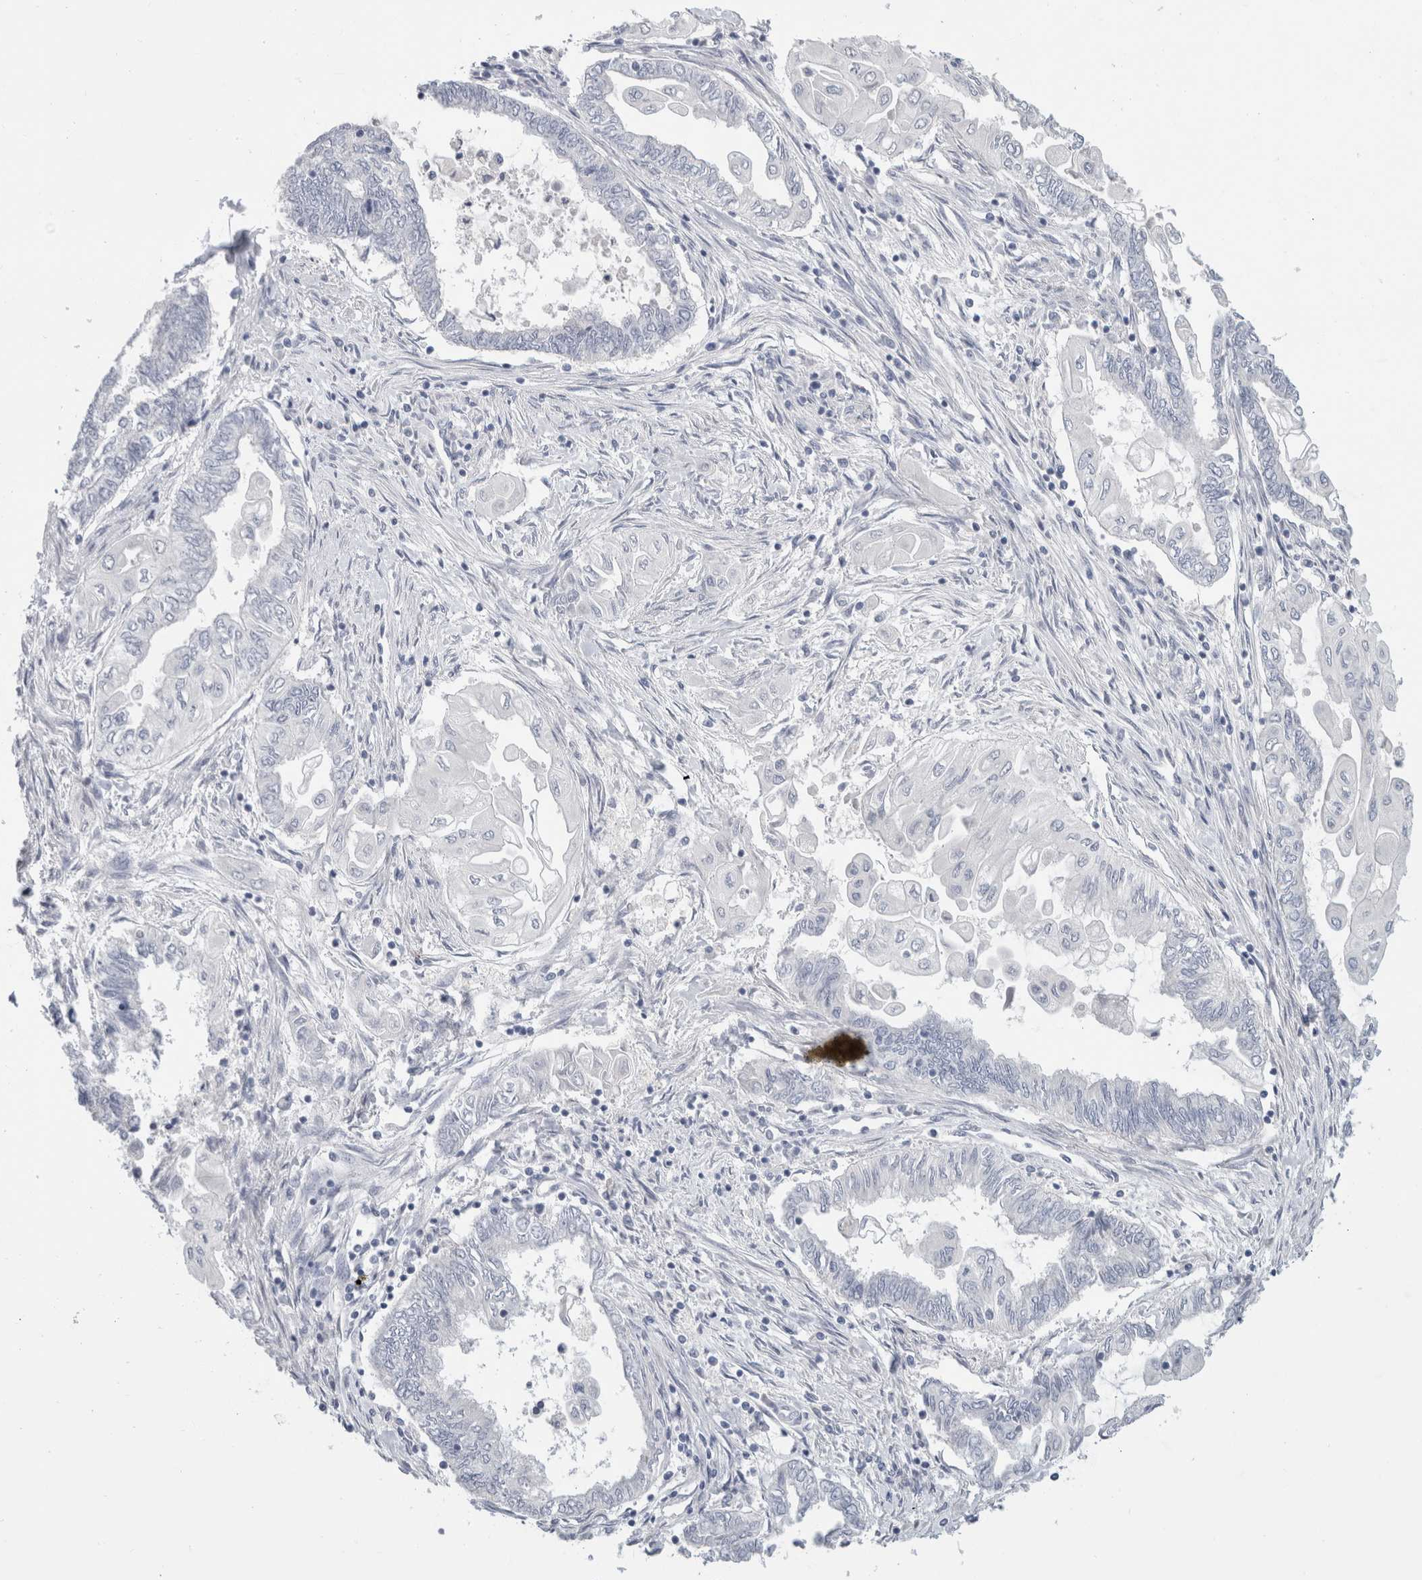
{"staining": {"intensity": "negative", "quantity": "none", "location": "none"}, "tissue": "endometrial cancer", "cell_type": "Tumor cells", "image_type": "cancer", "snomed": [{"axis": "morphology", "description": "Adenocarcinoma, NOS"}, {"axis": "topography", "description": "Uterus"}, {"axis": "topography", "description": "Endometrium"}], "caption": "Tumor cells show no significant protein staining in adenocarcinoma (endometrial).", "gene": "BCAN", "patient": {"sex": "female", "age": 70}}